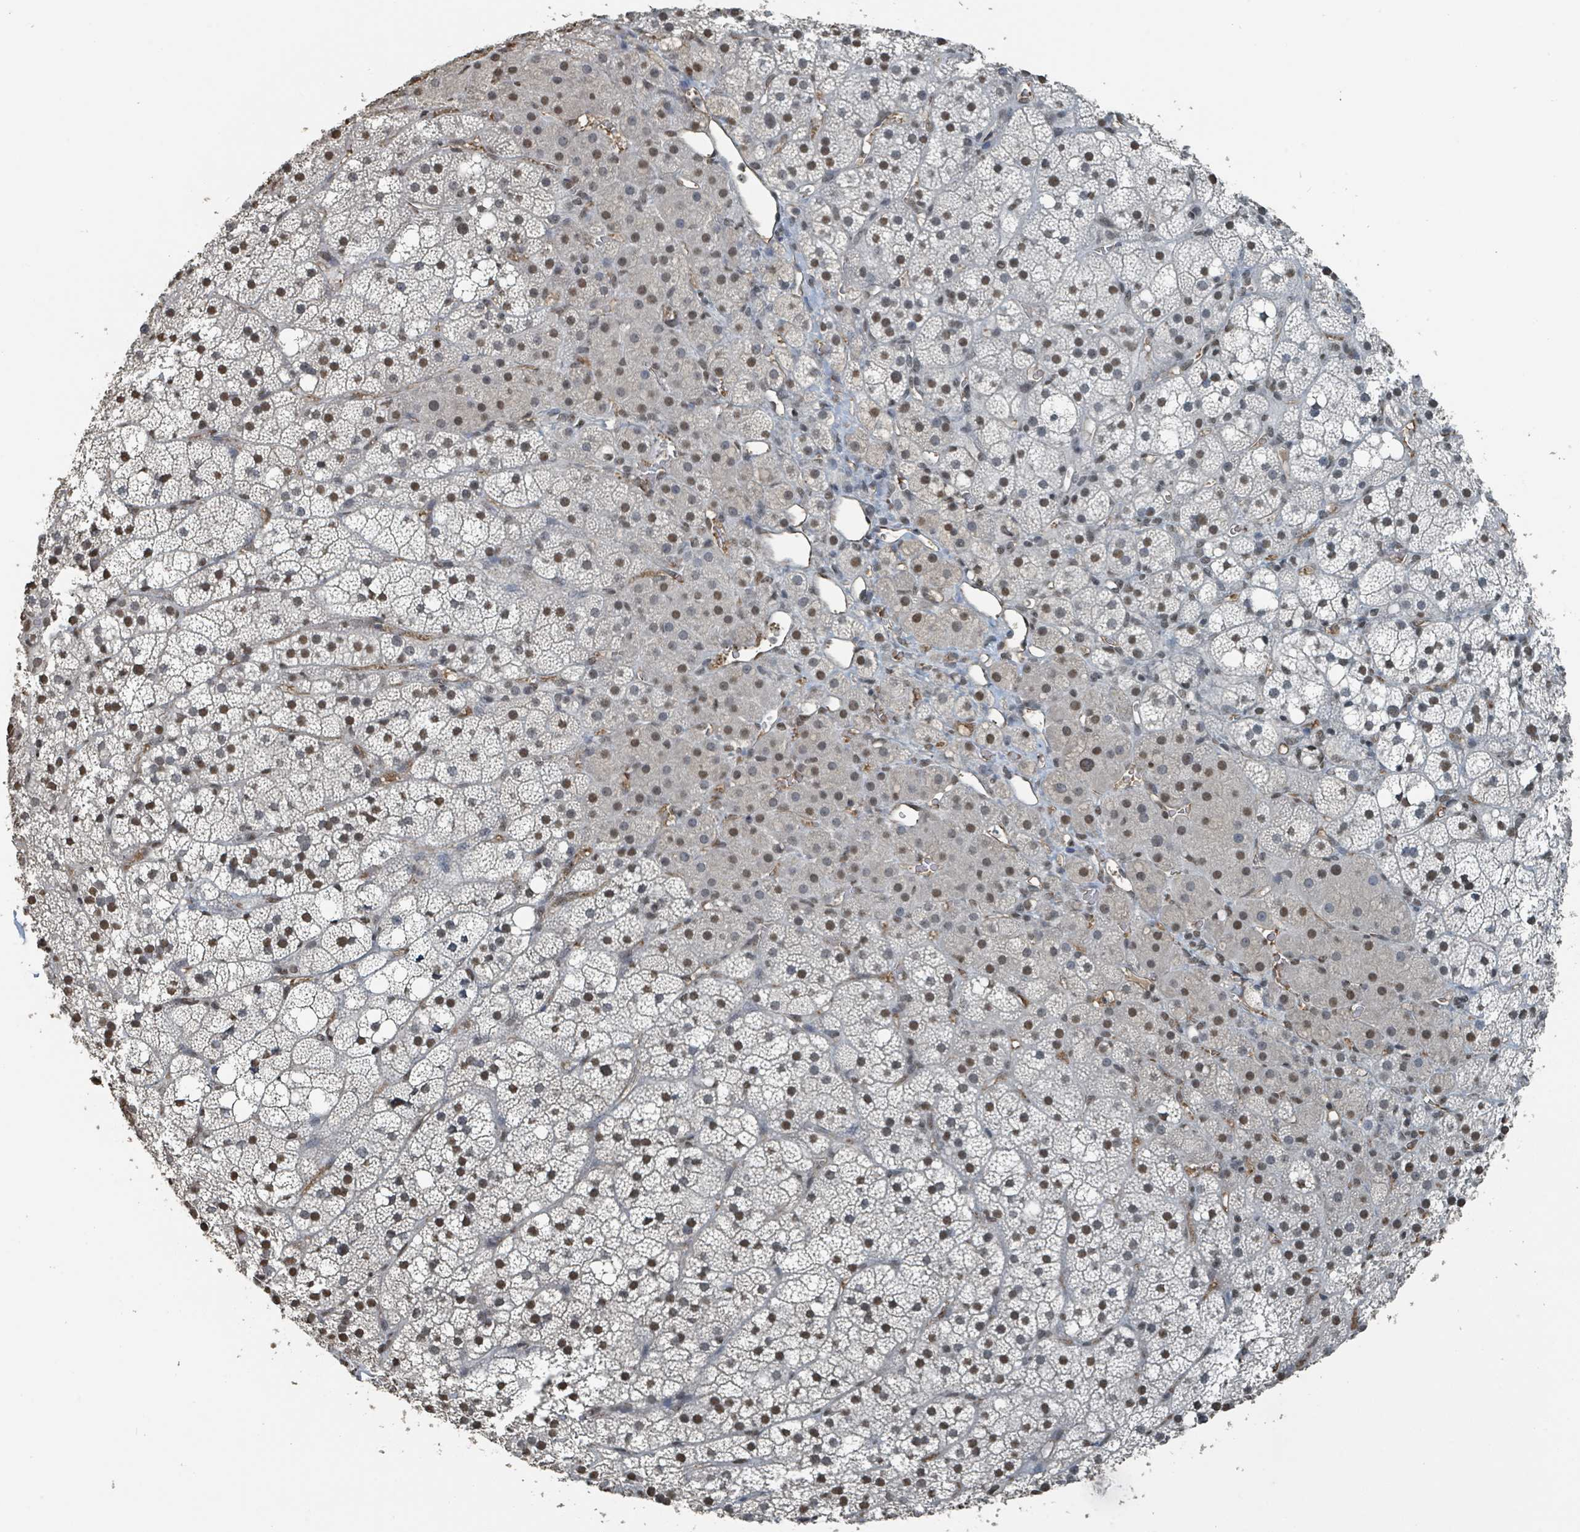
{"staining": {"intensity": "moderate", "quantity": ">75%", "location": "nuclear"}, "tissue": "adrenal gland", "cell_type": "Glandular cells", "image_type": "normal", "snomed": [{"axis": "morphology", "description": "Normal tissue, NOS"}, {"axis": "topography", "description": "Adrenal gland"}], "caption": "About >75% of glandular cells in normal human adrenal gland reveal moderate nuclear protein staining as visualized by brown immunohistochemical staining.", "gene": "PHIP", "patient": {"sex": "male", "age": 53}}